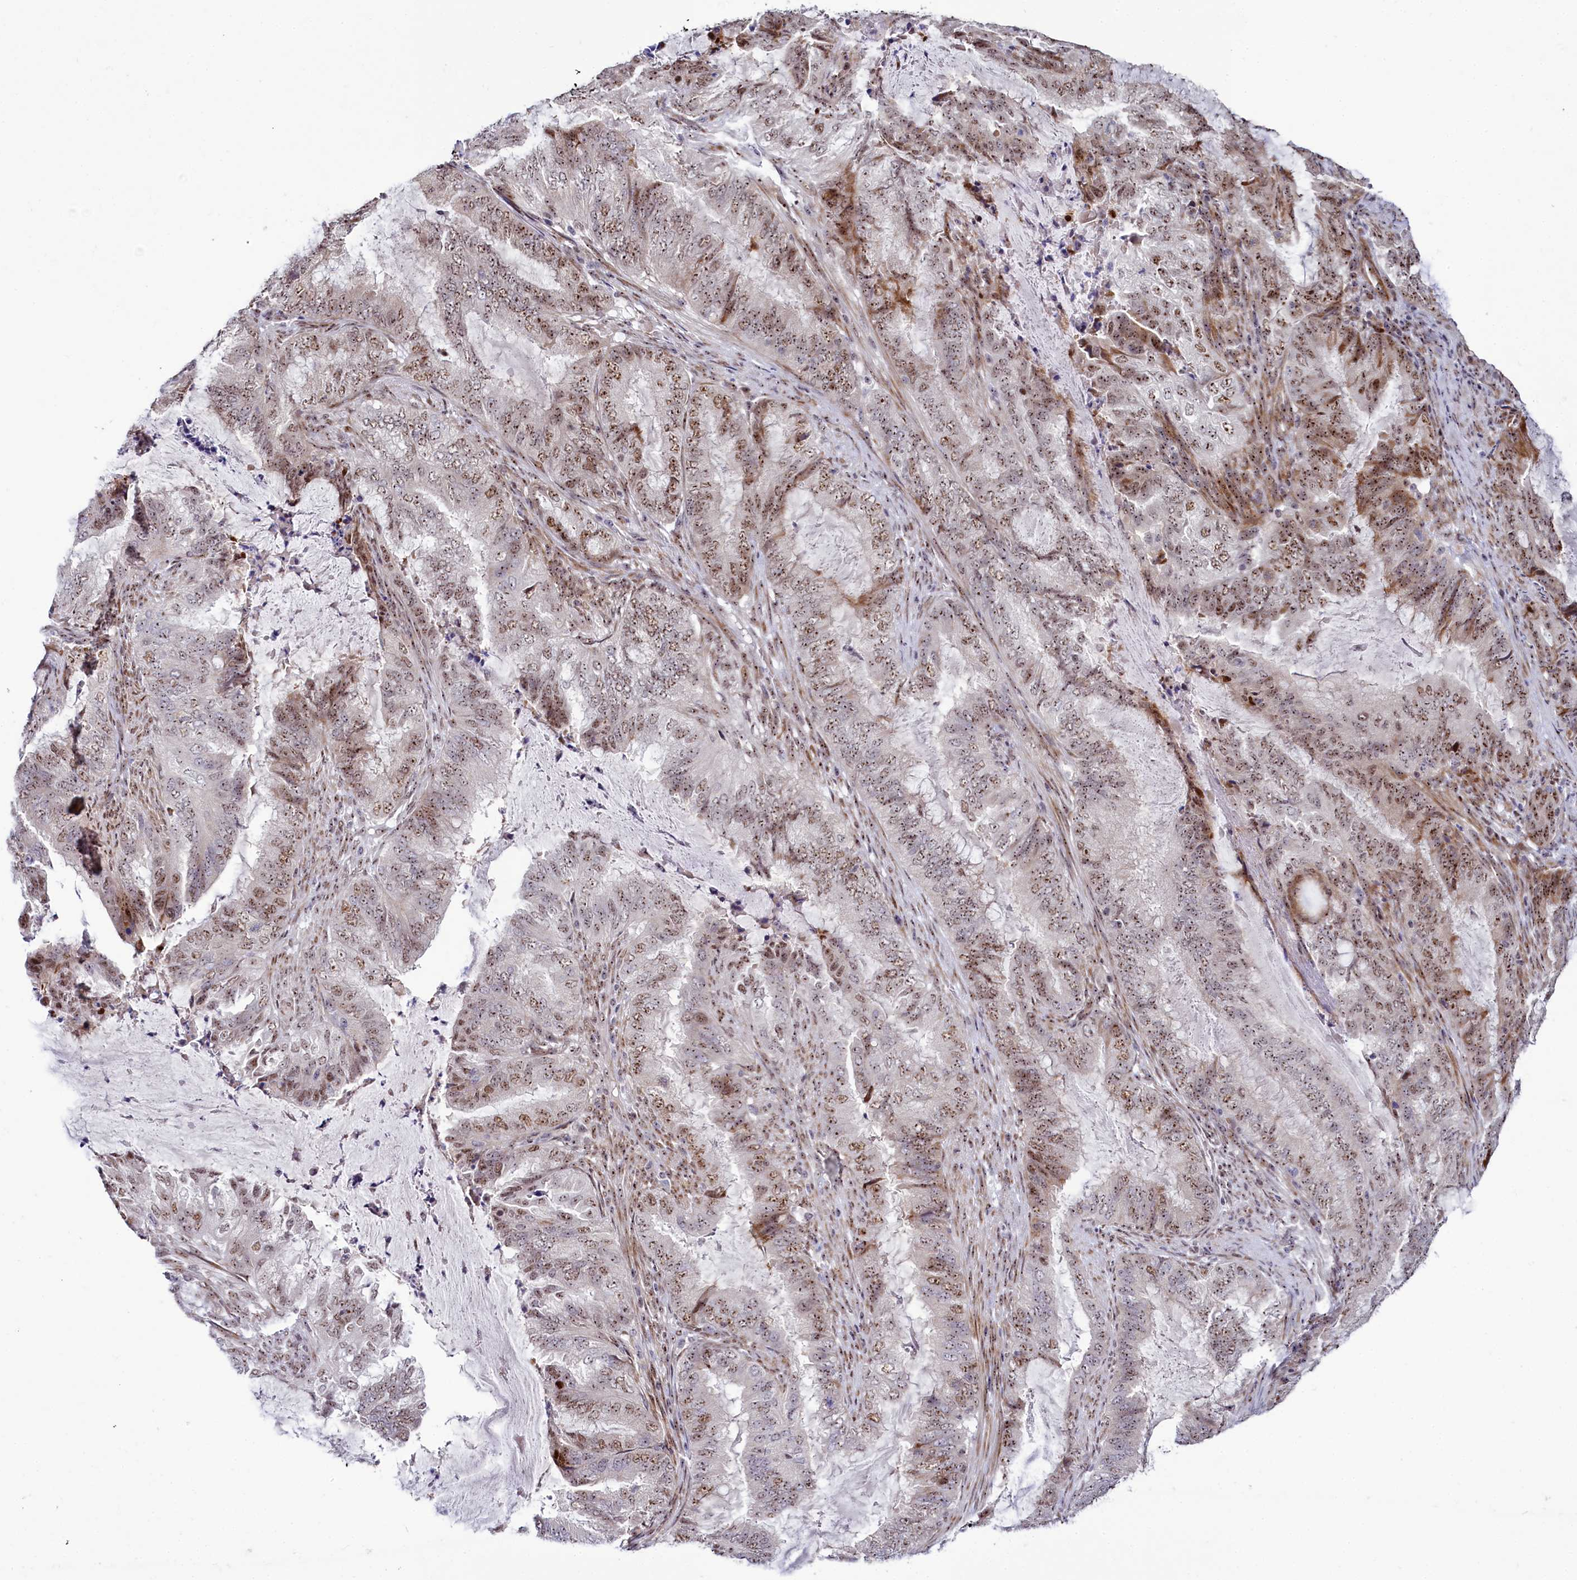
{"staining": {"intensity": "moderate", "quantity": ">75%", "location": "nuclear"}, "tissue": "endometrial cancer", "cell_type": "Tumor cells", "image_type": "cancer", "snomed": [{"axis": "morphology", "description": "Adenocarcinoma, NOS"}, {"axis": "topography", "description": "Endometrium"}], "caption": "Brown immunohistochemical staining in endometrial adenocarcinoma exhibits moderate nuclear staining in approximately >75% of tumor cells.", "gene": "TCOF1", "patient": {"sex": "female", "age": 51}}